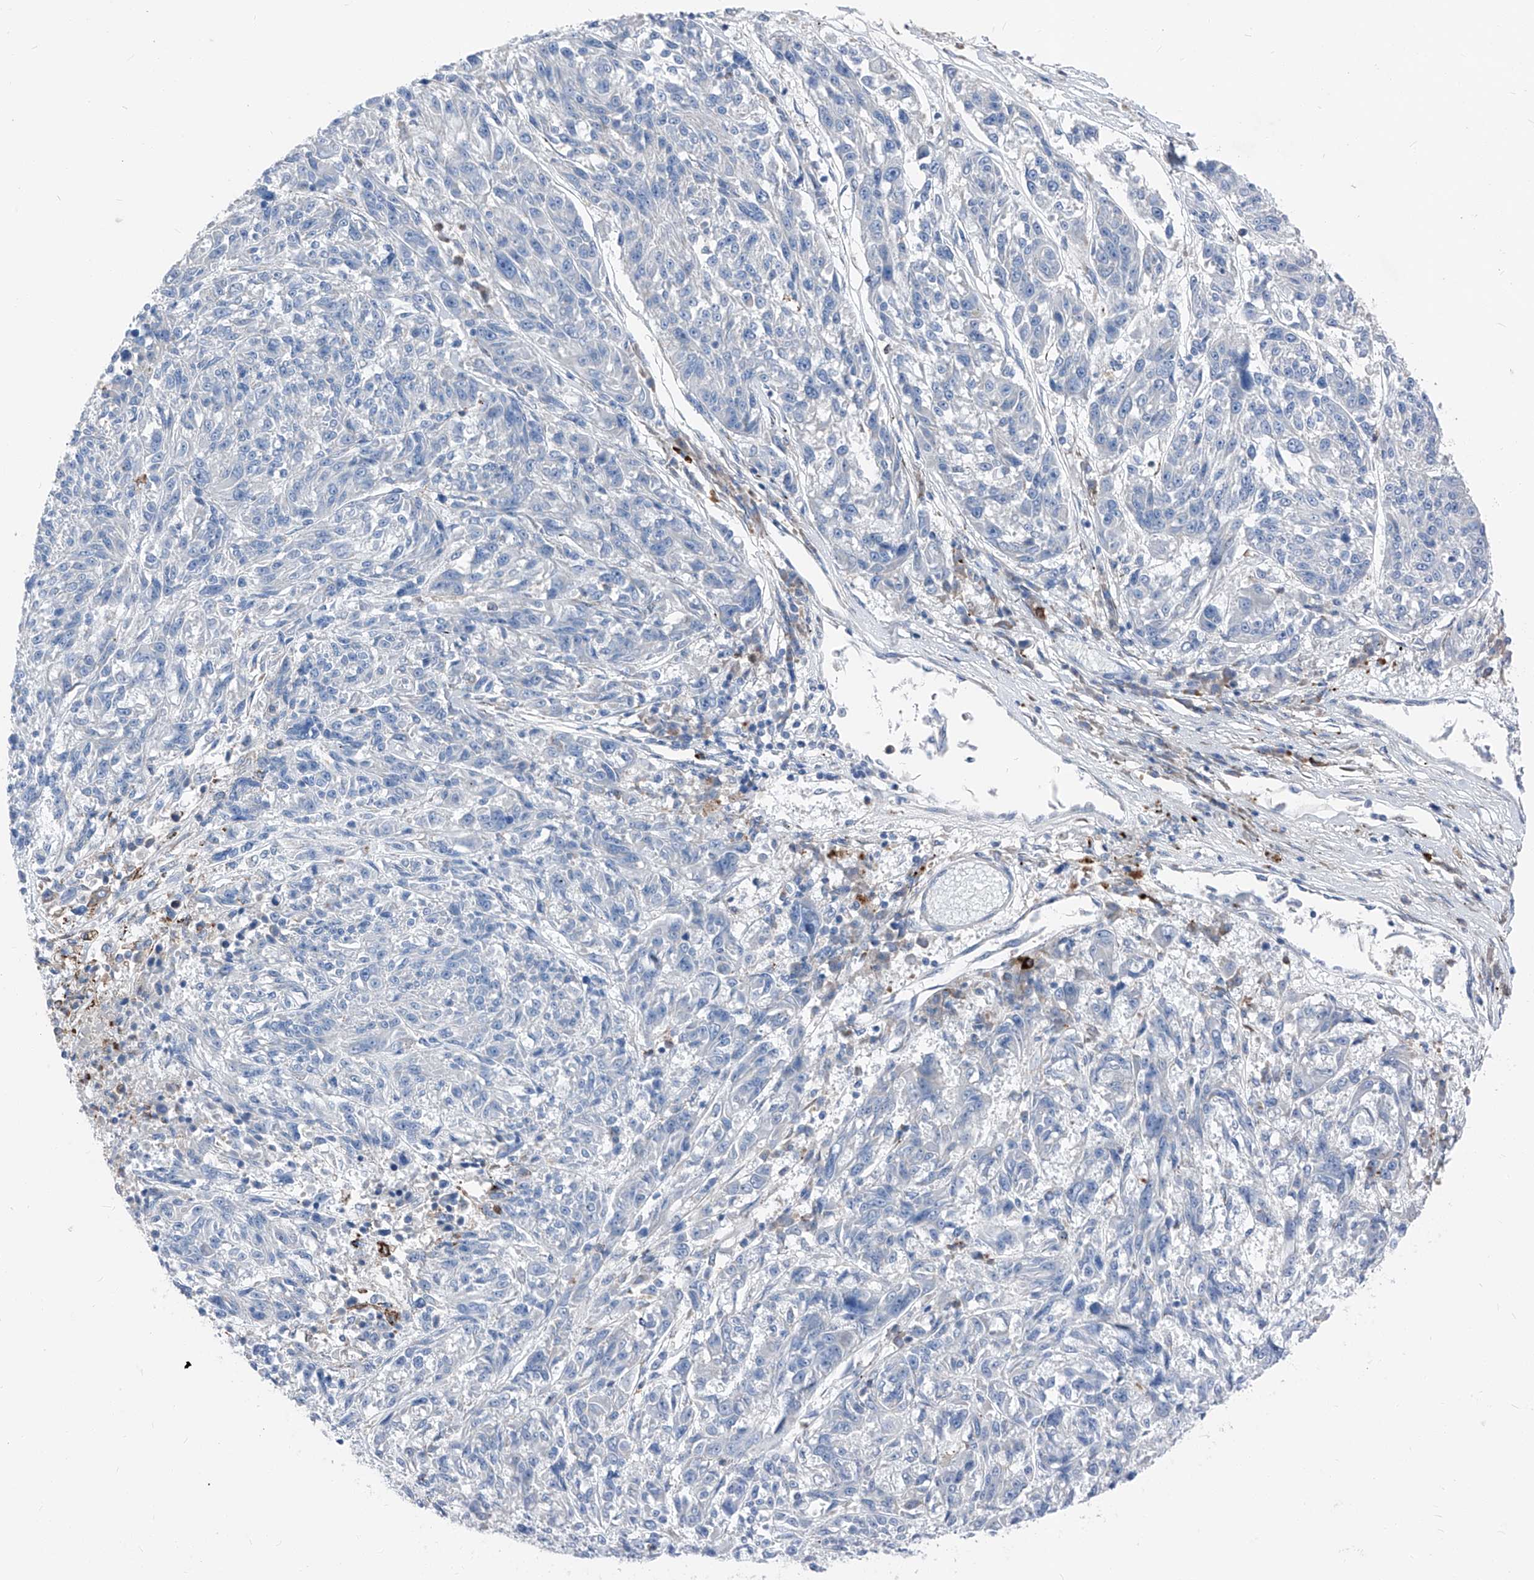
{"staining": {"intensity": "negative", "quantity": "none", "location": "none"}, "tissue": "melanoma", "cell_type": "Tumor cells", "image_type": "cancer", "snomed": [{"axis": "morphology", "description": "Malignant melanoma, NOS"}, {"axis": "topography", "description": "Skin"}], "caption": "Photomicrograph shows no significant protein expression in tumor cells of melanoma.", "gene": "IFI27", "patient": {"sex": "male", "age": 53}}